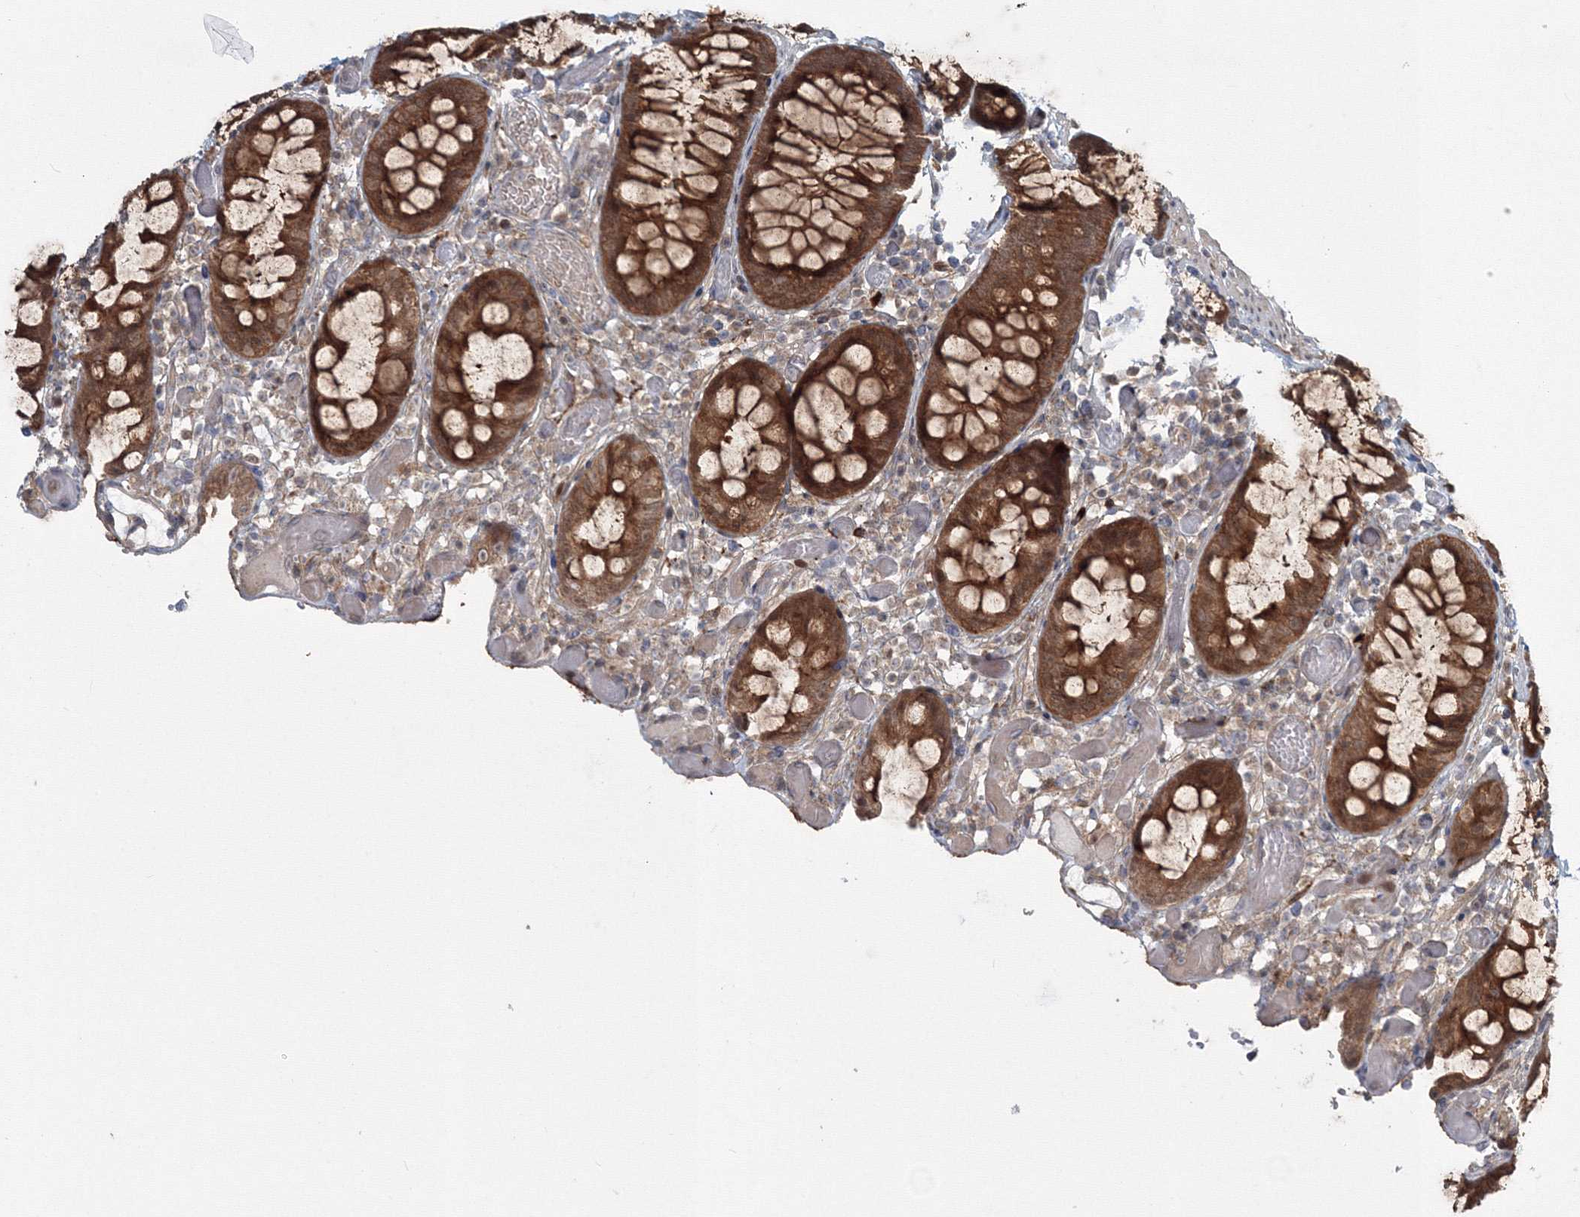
{"staining": {"intensity": "moderate", "quantity": ">75%", "location": "cytoplasmic/membranous"}, "tissue": "colon", "cell_type": "Endothelial cells", "image_type": "normal", "snomed": [{"axis": "morphology", "description": "Normal tissue, NOS"}, {"axis": "topography", "description": "Colon"}], "caption": "Immunohistochemistry of normal human colon demonstrates medium levels of moderate cytoplasmic/membranous expression in about >75% of endothelial cells.", "gene": "MKRN2", "patient": {"sex": "male", "age": 14}}